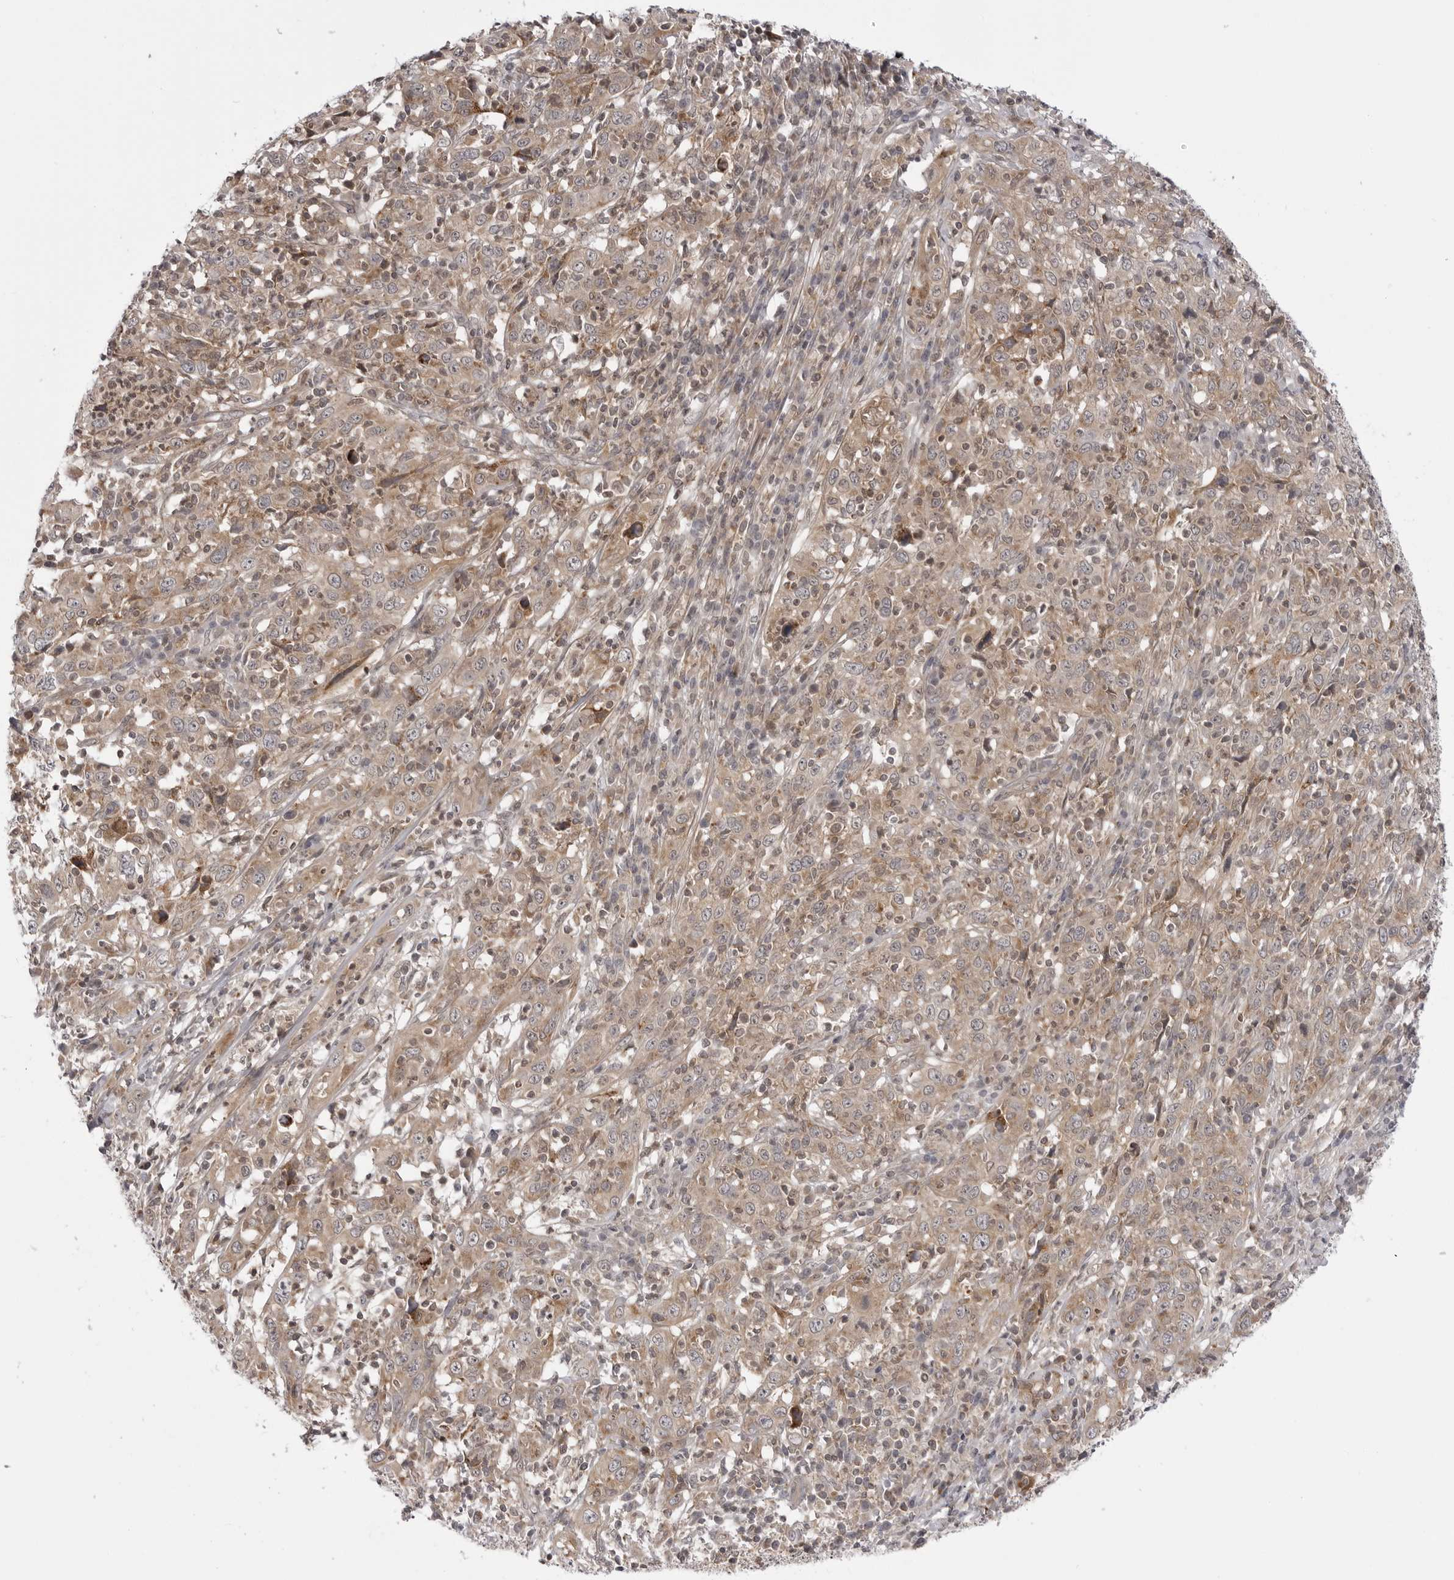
{"staining": {"intensity": "weak", "quantity": ">75%", "location": "cytoplasmic/membranous"}, "tissue": "cervical cancer", "cell_type": "Tumor cells", "image_type": "cancer", "snomed": [{"axis": "morphology", "description": "Squamous cell carcinoma, NOS"}, {"axis": "topography", "description": "Cervix"}], "caption": "IHC (DAB) staining of human cervical cancer (squamous cell carcinoma) reveals weak cytoplasmic/membranous protein positivity in approximately >75% of tumor cells.", "gene": "CCDC18", "patient": {"sex": "female", "age": 46}}